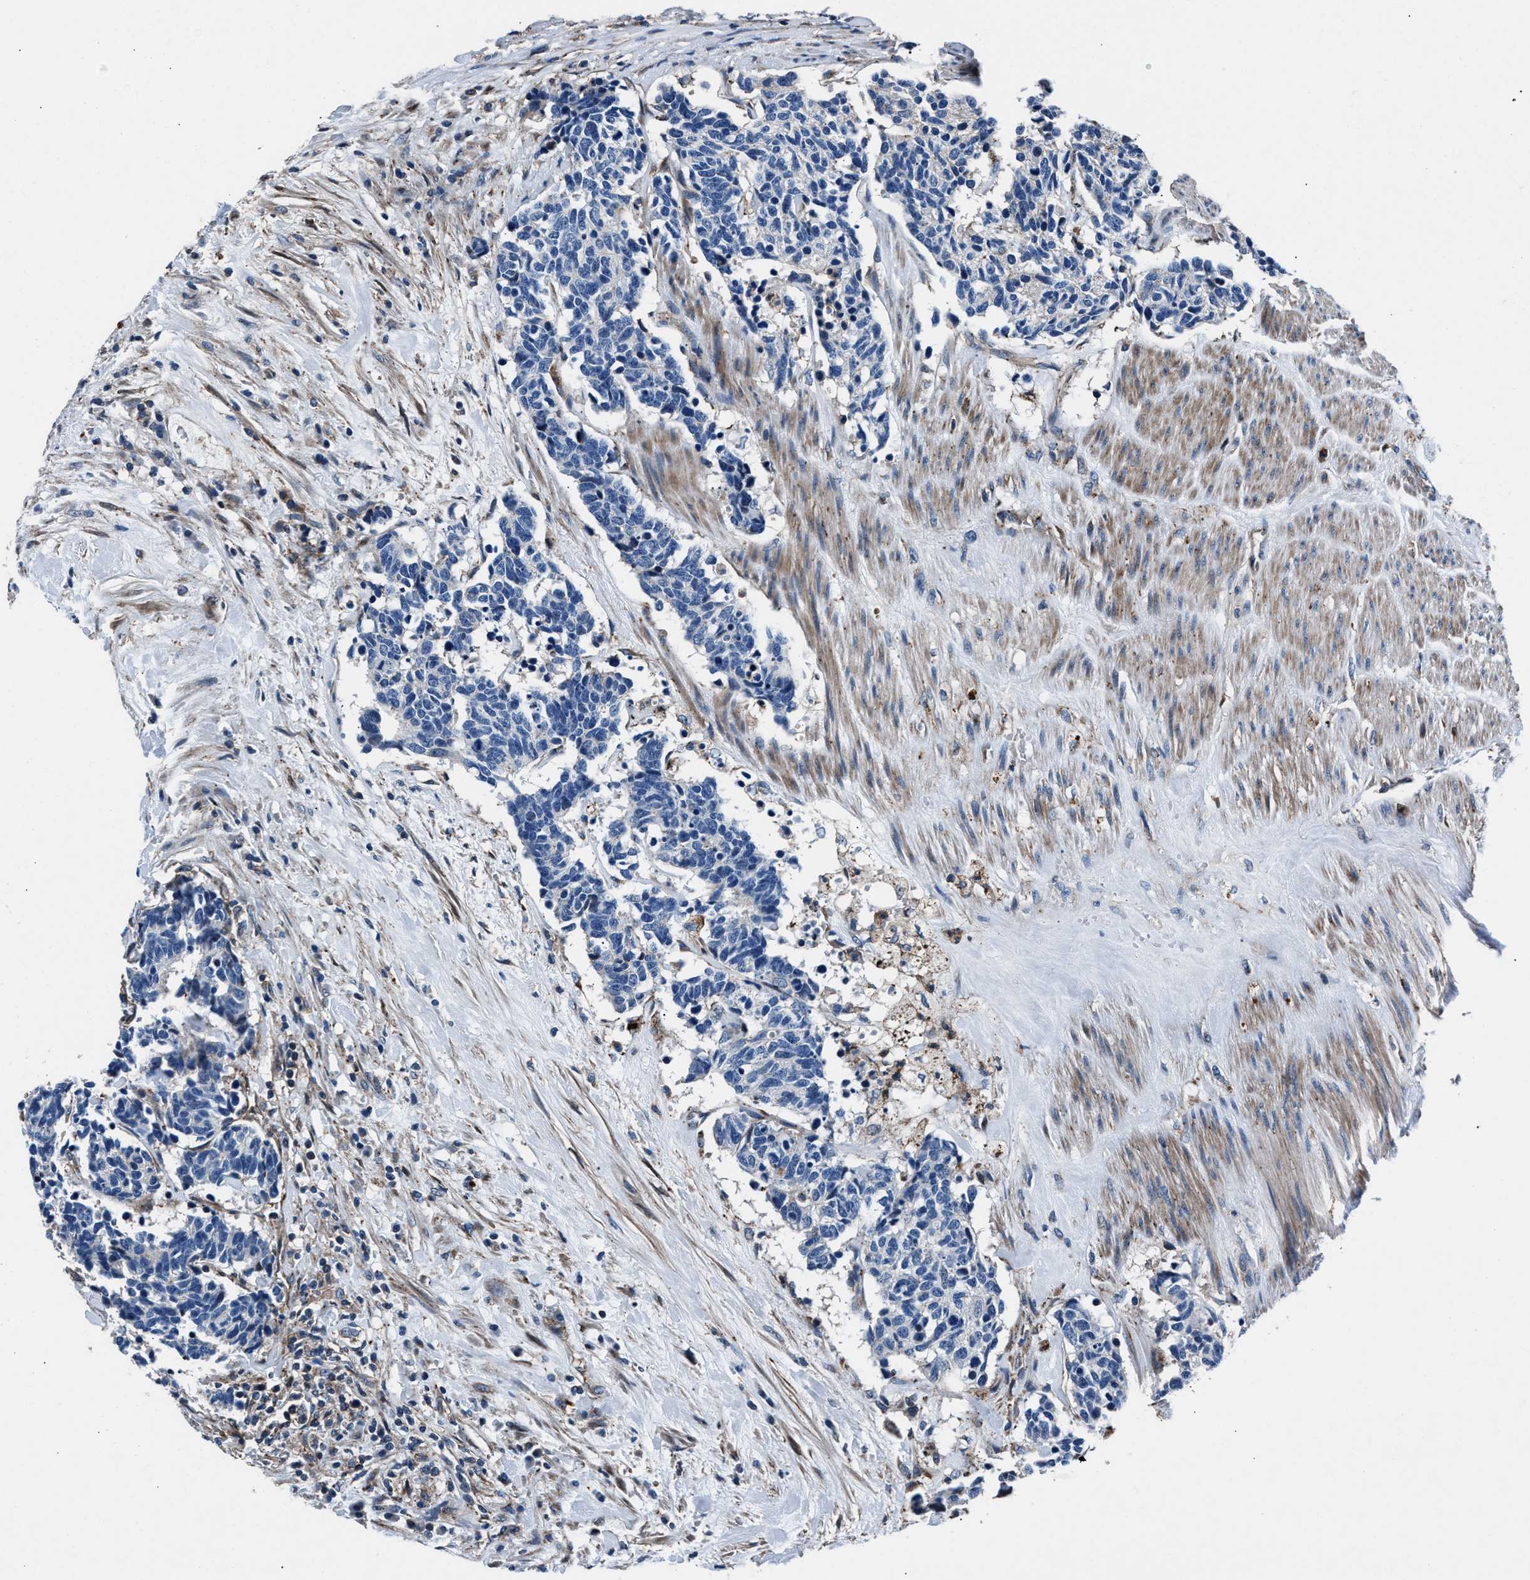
{"staining": {"intensity": "negative", "quantity": "none", "location": "none"}, "tissue": "carcinoid", "cell_type": "Tumor cells", "image_type": "cancer", "snomed": [{"axis": "morphology", "description": "Carcinoma, NOS"}, {"axis": "morphology", "description": "Carcinoid, malignant, NOS"}, {"axis": "topography", "description": "Urinary bladder"}], "caption": "This is an immunohistochemistry histopathology image of malignant carcinoid. There is no staining in tumor cells.", "gene": "MFSD11", "patient": {"sex": "male", "age": 57}}